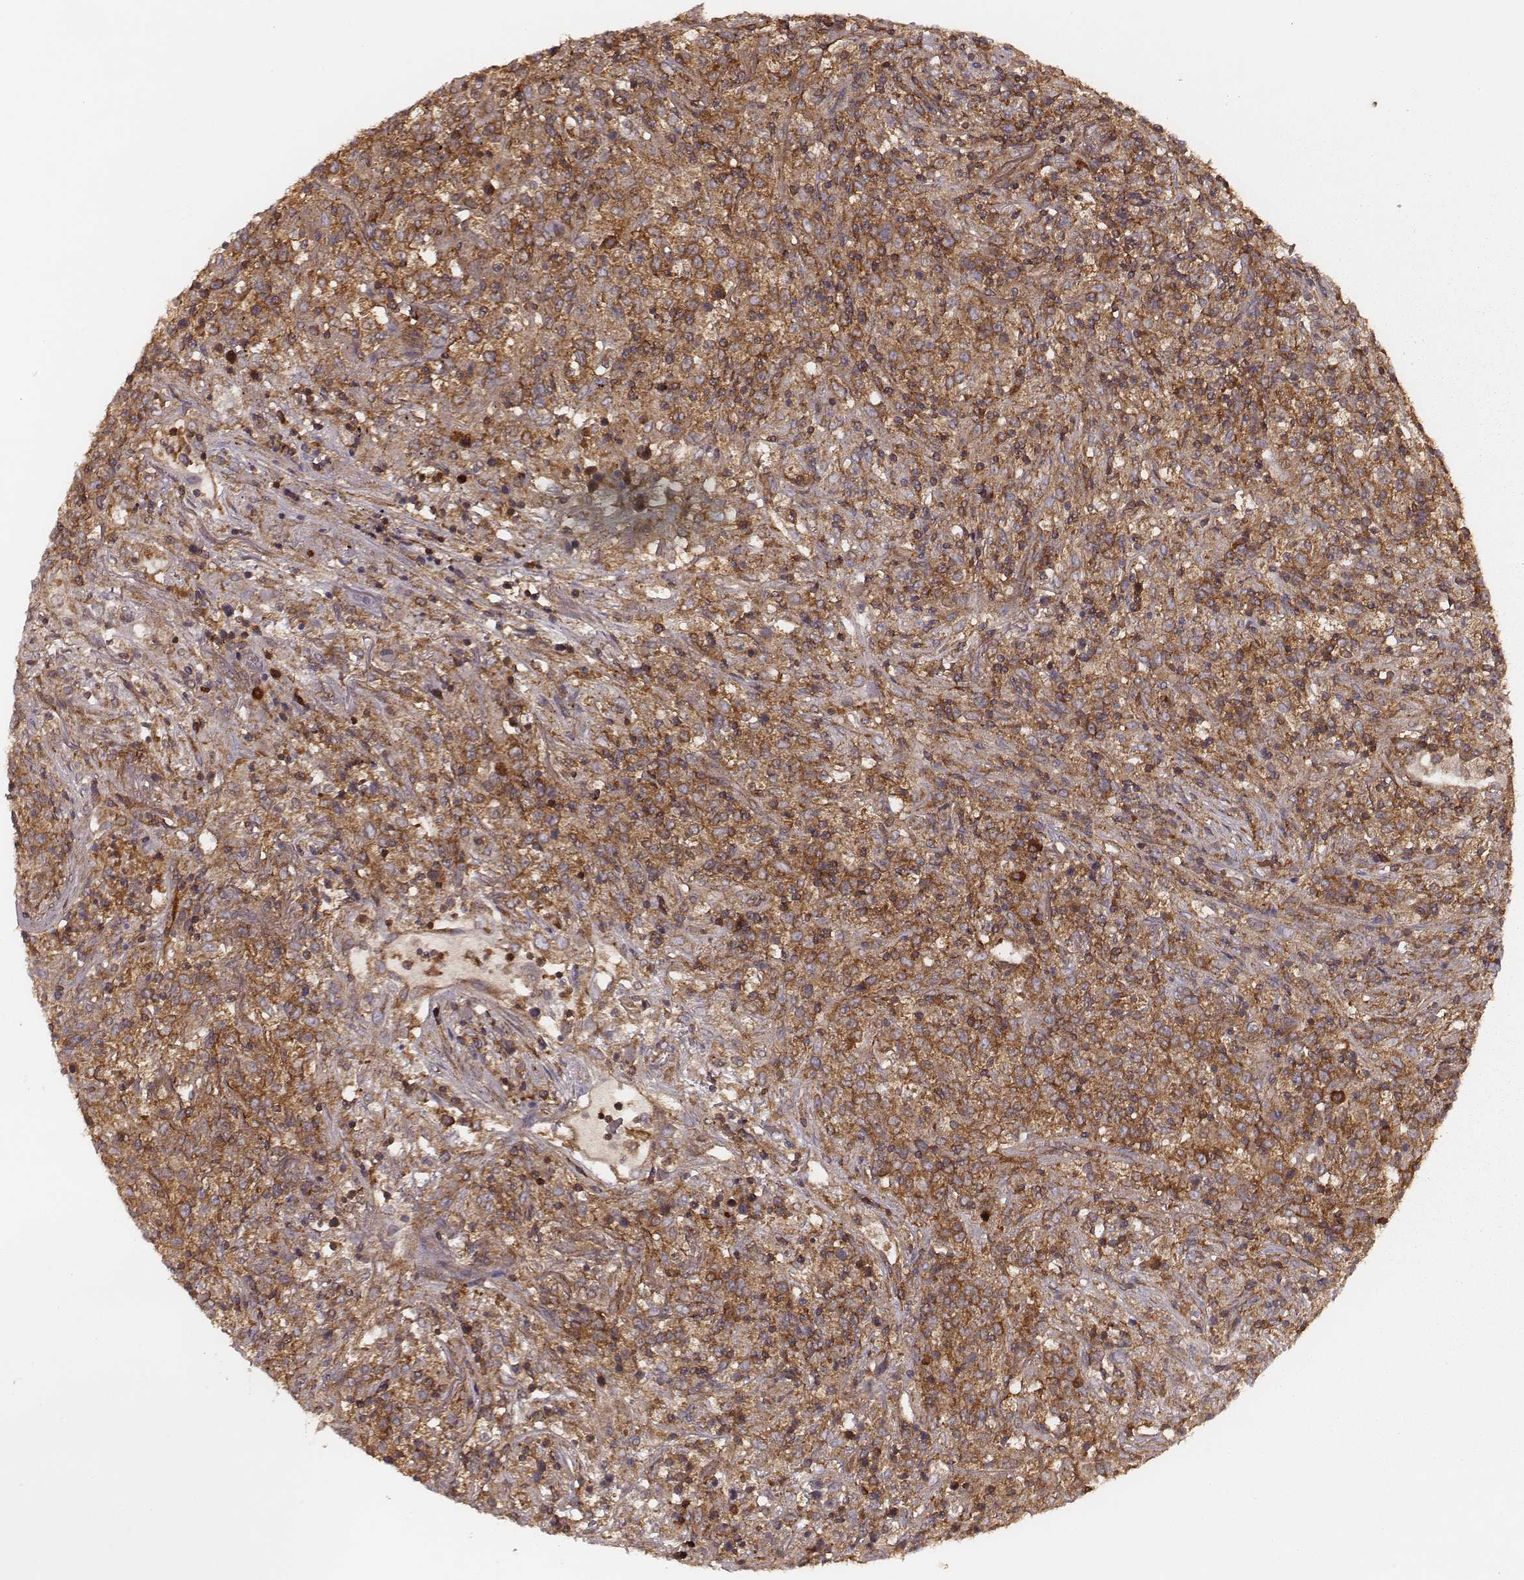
{"staining": {"intensity": "strong", "quantity": ">75%", "location": "cytoplasmic/membranous"}, "tissue": "lymphoma", "cell_type": "Tumor cells", "image_type": "cancer", "snomed": [{"axis": "morphology", "description": "Malignant lymphoma, non-Hodgkin's type, High grade"}, {"axis": "topography", "description": "Lung"}], "caption": "Immunohistochemistry (IHC) (DAB (3,3'-diaminobenzidine)) staining of malignant lymphoma, non-Hodgkin's type (high-grade) reveals strong cytoplasmic/membranous protein expression in approximately >75% of tumor cells. Immunohistochemistry stains the protein in brown and the nuclei are stained blue.", "gene": "CARS1", "patient": {"sex": "male", "age": 79}}